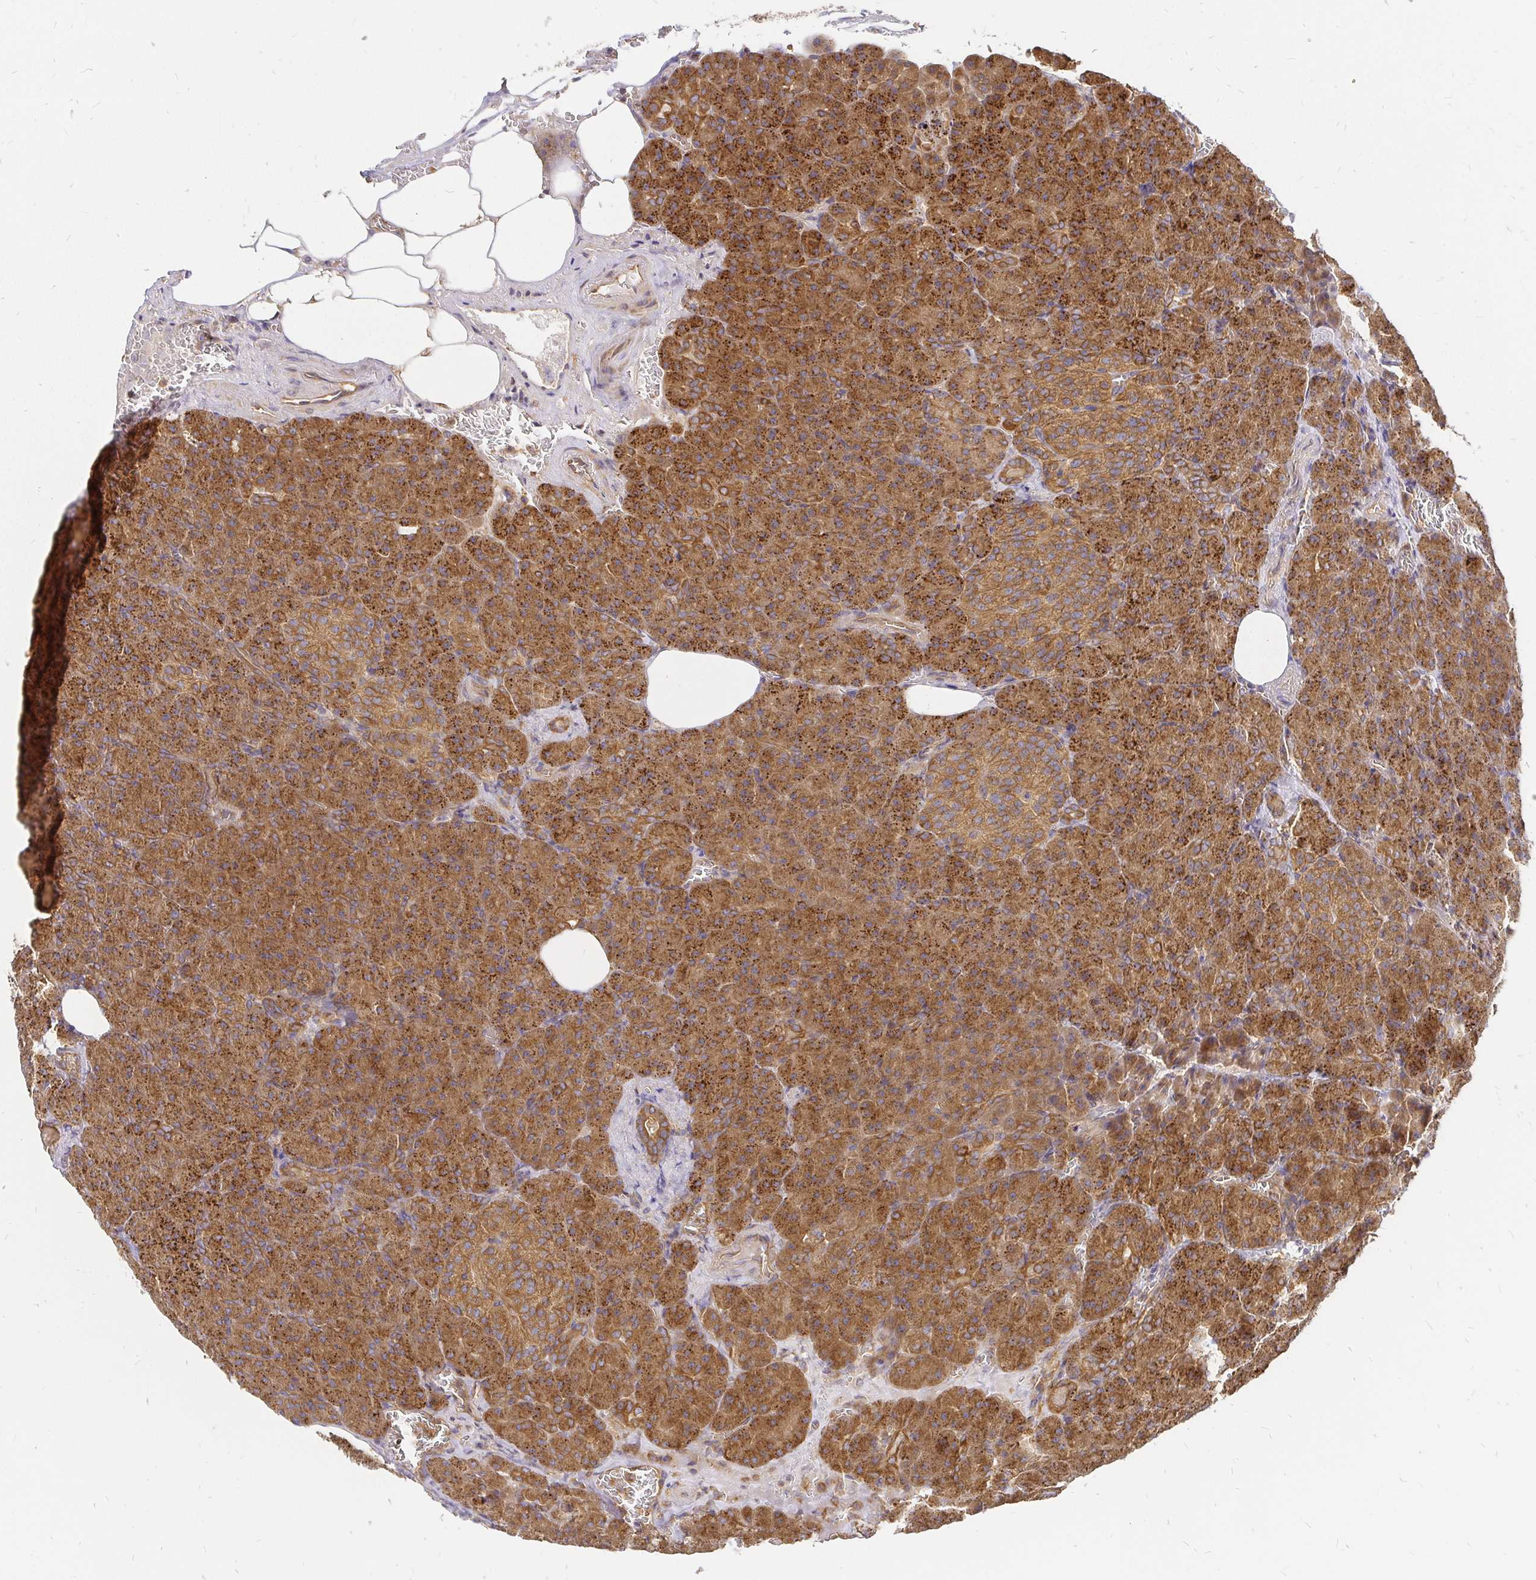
{"staining": {"intensity": "strong", "quantity": ">75%", "location": "cytoplasmic/membranous"}, "tissue": "pancreas", "cell_type": "Exocrine glandular cells", "image_type": "normal", "snomed": [{"axis": "morphology", "description": "Normal tissue, NOS"}, {"axis": "topography", "description": "Pancreas"}], "caption": "The histopathology image demonstrates immunohistochemical staining of benign pancreas. There is strong cytoplasmic/membranous staining is appreciated in about >75% of exocrine glandular cells.", "gene": "KIF5B", "patient": {"sex": "female", "age": 74}}